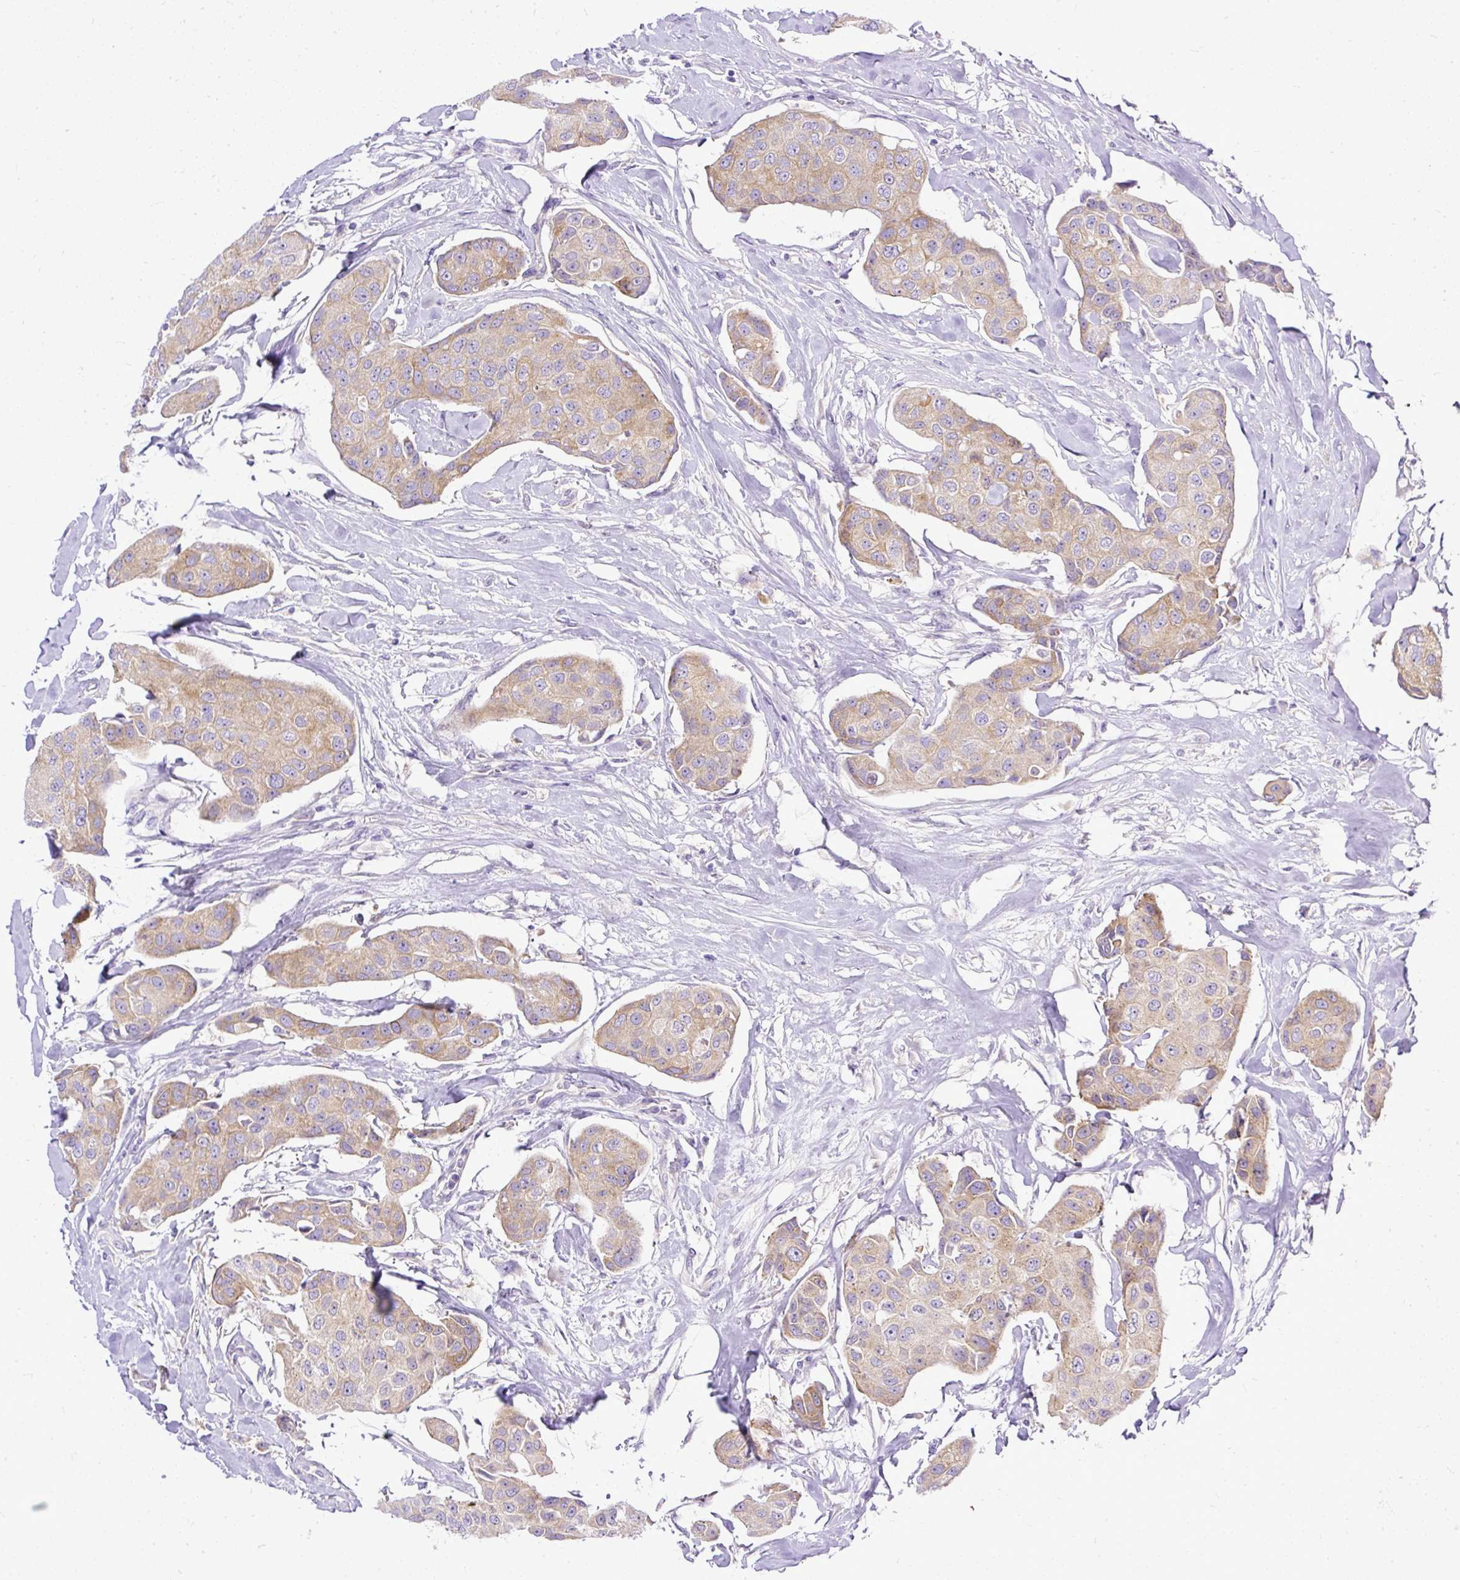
{"staining": {"intensity": "weak", "quantity": "25%-75%", "location": "cytoplasmic/membranous"}, "tissue": "breast cancer", "cell_type": "Tumor cells", "image_type": "cancer", "snomed": [{"axis": "morphology", "description": "Duct carcinoma"}, {"axis": "topography", "description": "Breast"}, {"axis": "topography", "description": "Lymph node"}], "caption": "Protein expression analysis of human breast intraductal carcinoma reveals weak cytoplasmic/membranous staining in about 25%-75% of tumor cells.", "gene": "AMFR", "patient": {"sex": "female", "age": 80}}